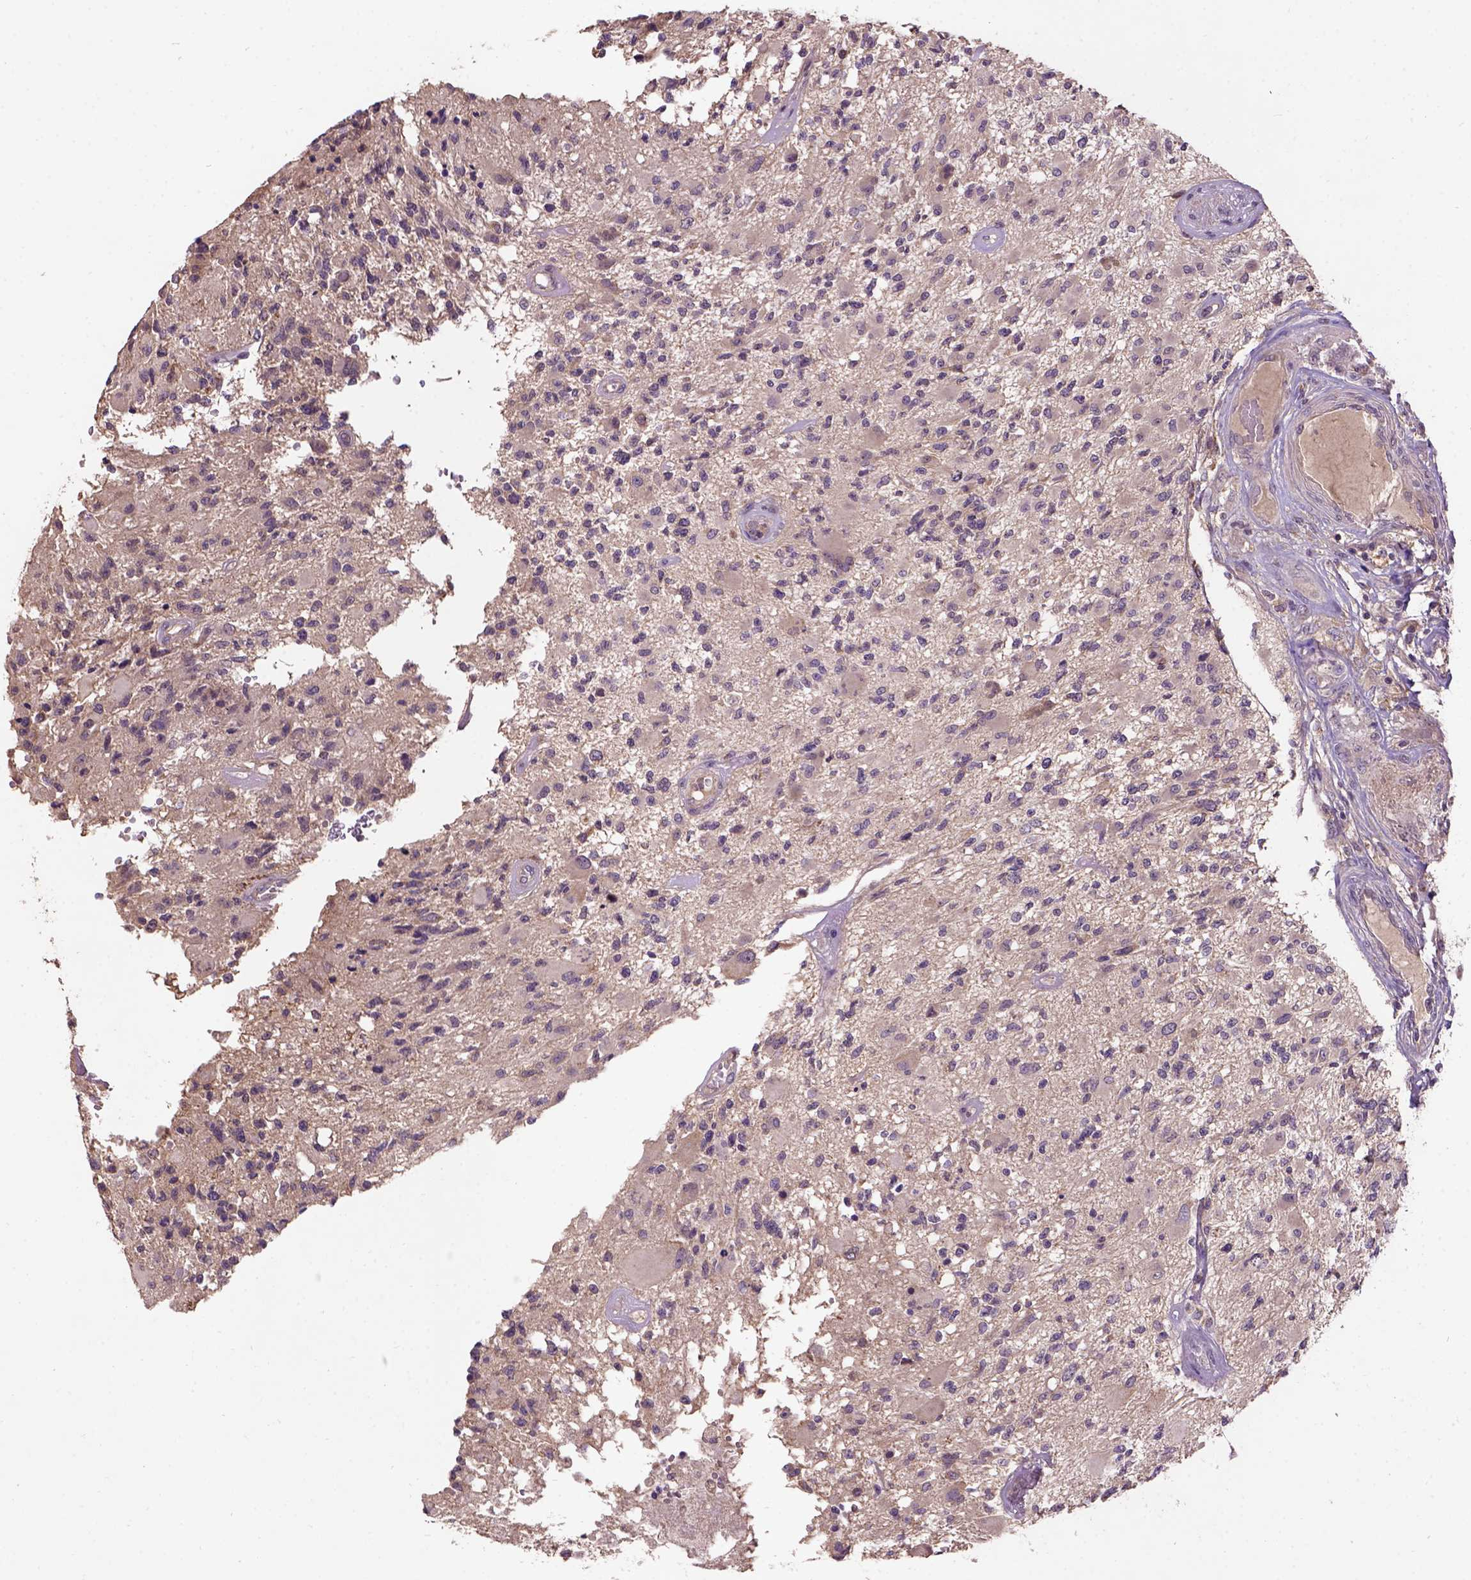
{"staining": {"intensity": "negative", "quantity": "none", "location": "none"}, "tissue": "glioma", "cell_type": "Tumor cells", "image_type": "cancer", "snomed": [{"axis": "morphology", "description": "Glioma, malignant, High grade"}, {"axis": "topography", "description": "Brain"}], "caption": "Malignant glioma (high-grade) stained for a protein using immunohistochemistry (IHC) reveals no expression tumor cells.", "gene": "KBTBD8", "patient": {"sex": "female", "age": 63}}